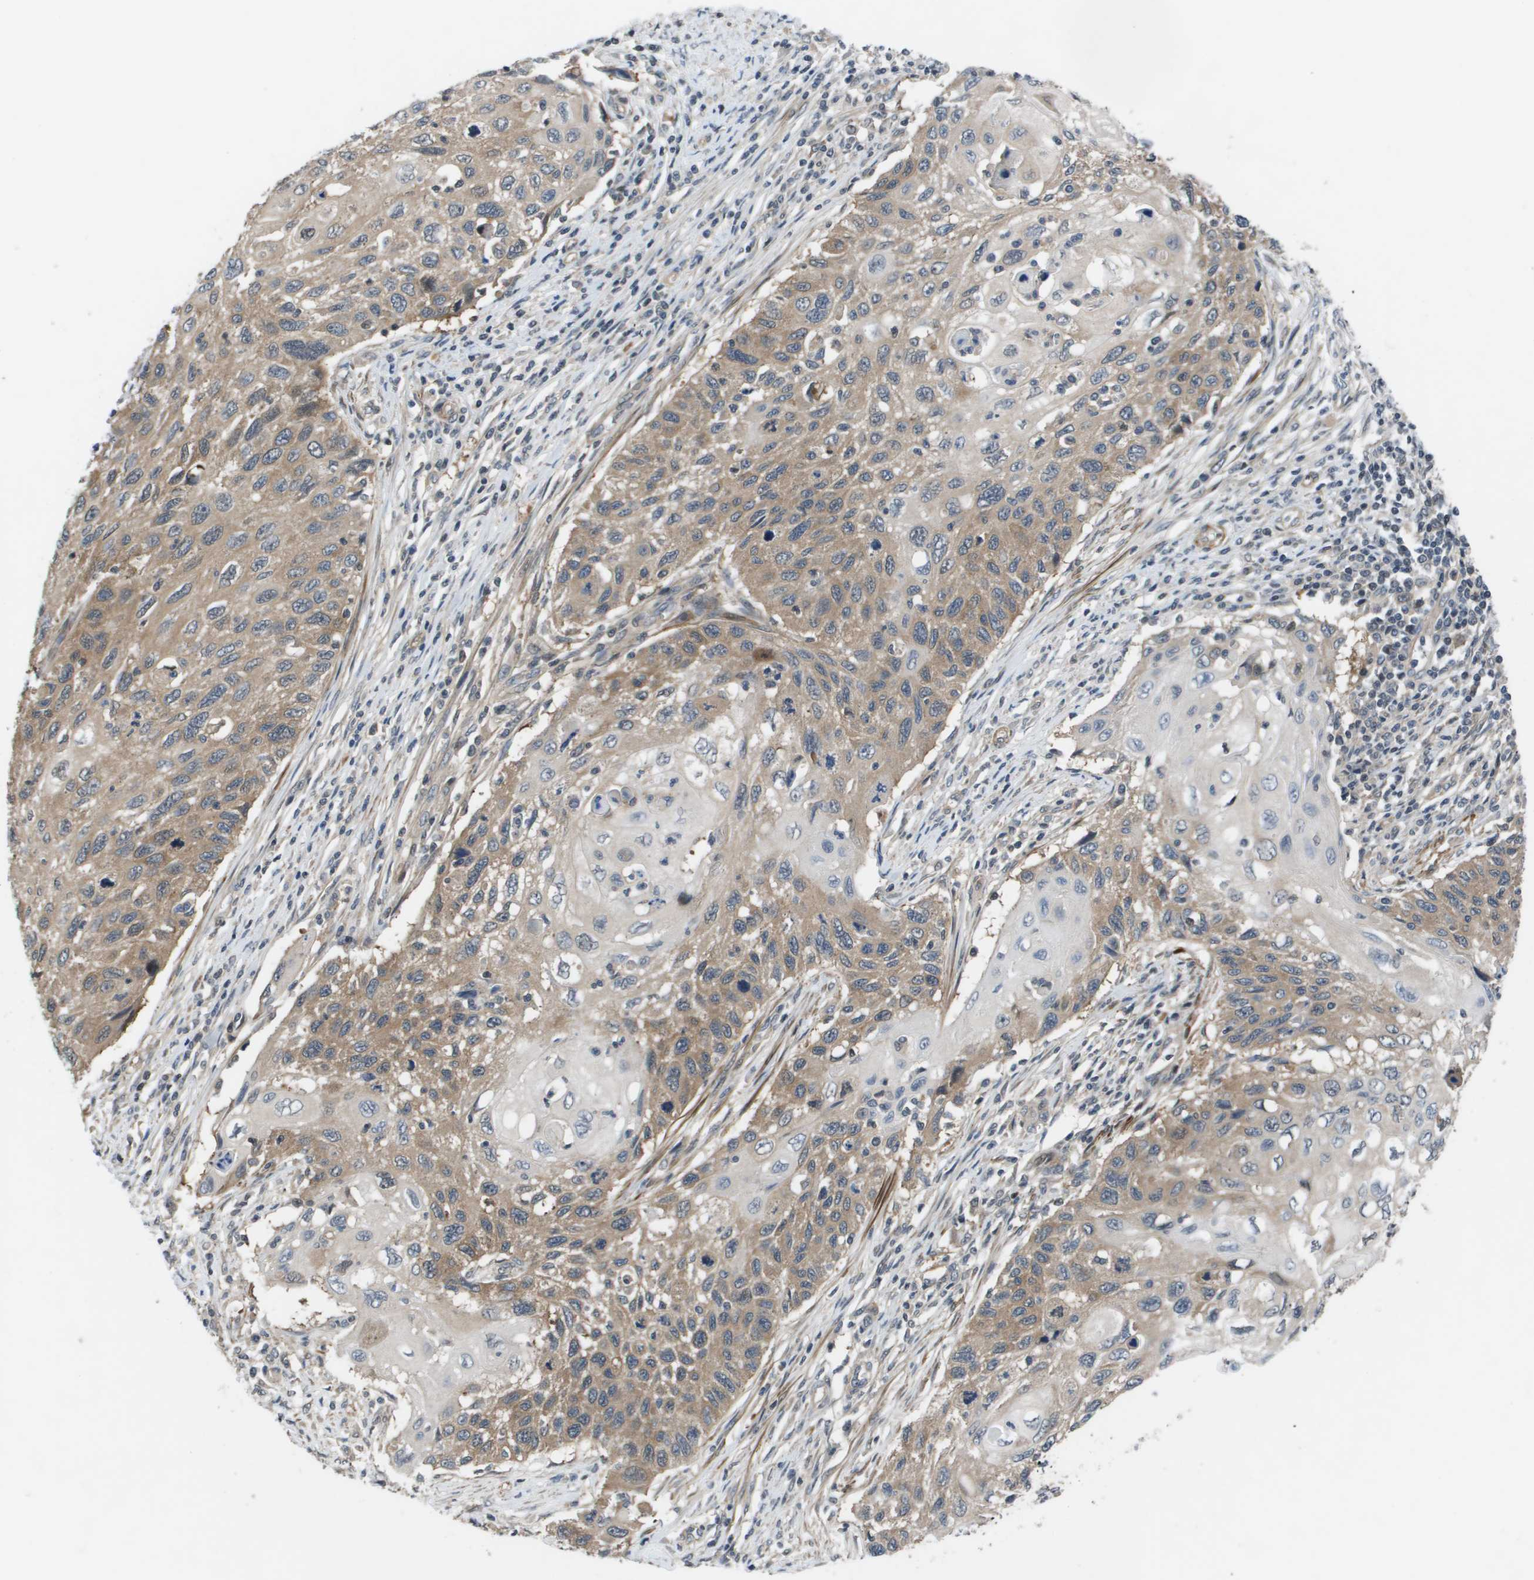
{"staining": {"intensity": "moderate", "quantity": "25%-75%", "location": "cytoplasmic/membranous"}, "tissue": "cervical cancer", "cell_type": "Tumor cells", "image_type": "cancer", "snomed": [{"axis": "morphology", "description": "Squamous cell carcinoma, NOS"}, {"axis": "topography", "description": "Cervix"}], "caption": "A medium amount of moderate cytoplasmic/membranous expression is seen in approximately 25%-75% of tumor cells in cervical cancer (squamous cell carcinoma) tissue.", "gene": "ENPP5", "patient": {"sex": "female", "age": 70}}